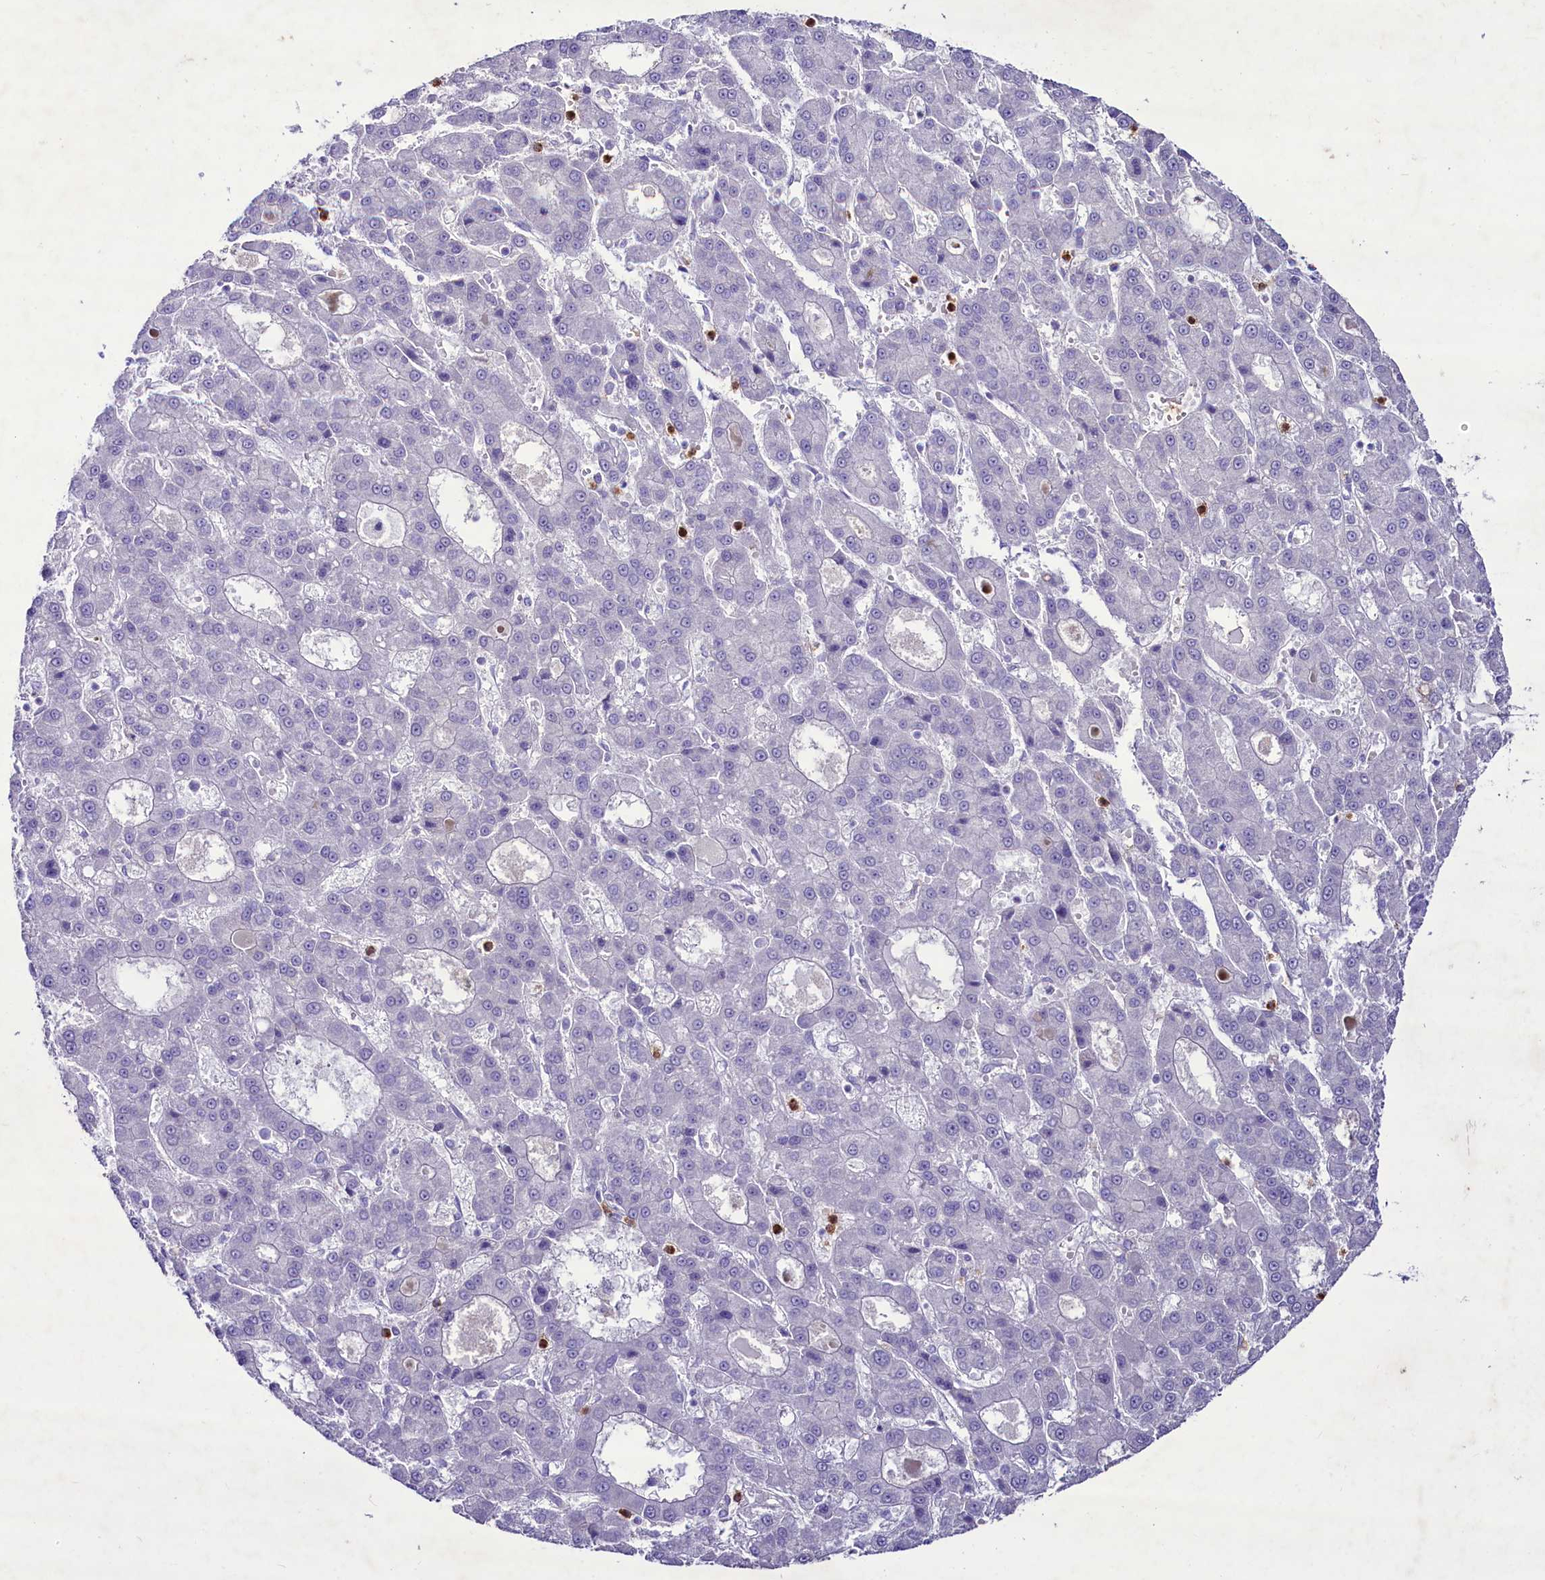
{"staining": {"intensity": "negative", "quantity": "none", "location": "none"}, "tissue": "liver cancer", "cell_type": "Tumor cells", "image_type": "cancer", "snomed": [{"axis": "morphology", "description": "Carcinoma, Hepatocellular, NOS"}, {"axis": "topography", "description": "Liver"}], "caption": "Tumor cells show no significant protein expression in hepatocellular carcinoma (liver).", "gene": "FAM209B", "patient": {"sex": "male", "age": 70}}